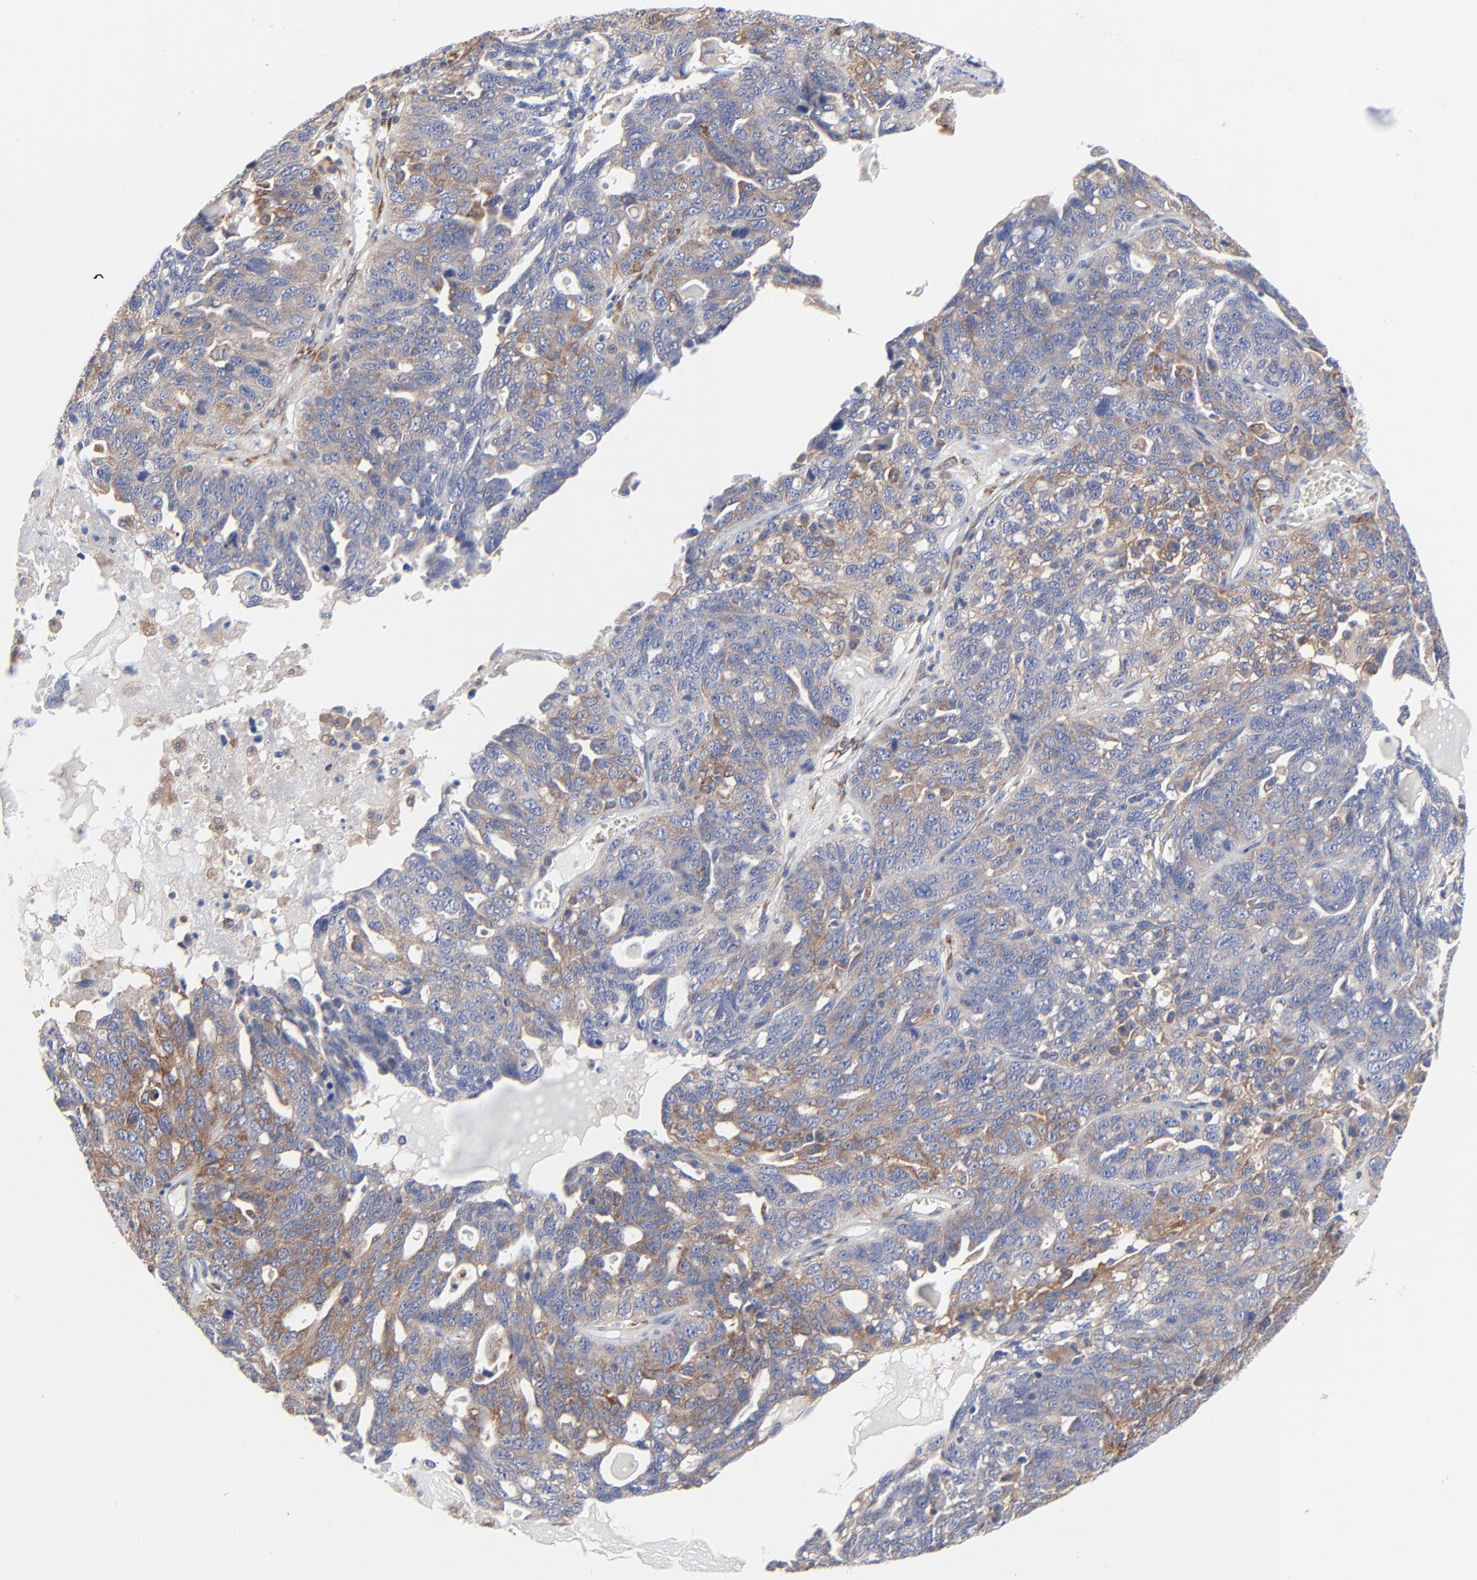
{"staining": {"intensity": "moderate", "quantity": "25%-75%", "location": "cytoplasmic/membranous"}, "tissue": "ovarian cancer", "cell_type": "Tumor cells", "image_type": "cancer", "snomed": [{"axis": "morphology", "description": "Cystadenocarcinoma, serous, NOS"}, {"axis": "topography", "description": "Ovary"}], "caption": "Moderate cytoplasmic/membranous protein expression is seen in approximately 25%-75% of tumor cells in ovarian cancer.", "gene": "STAT2", "patient": {"sex": "female", "age": 71}}